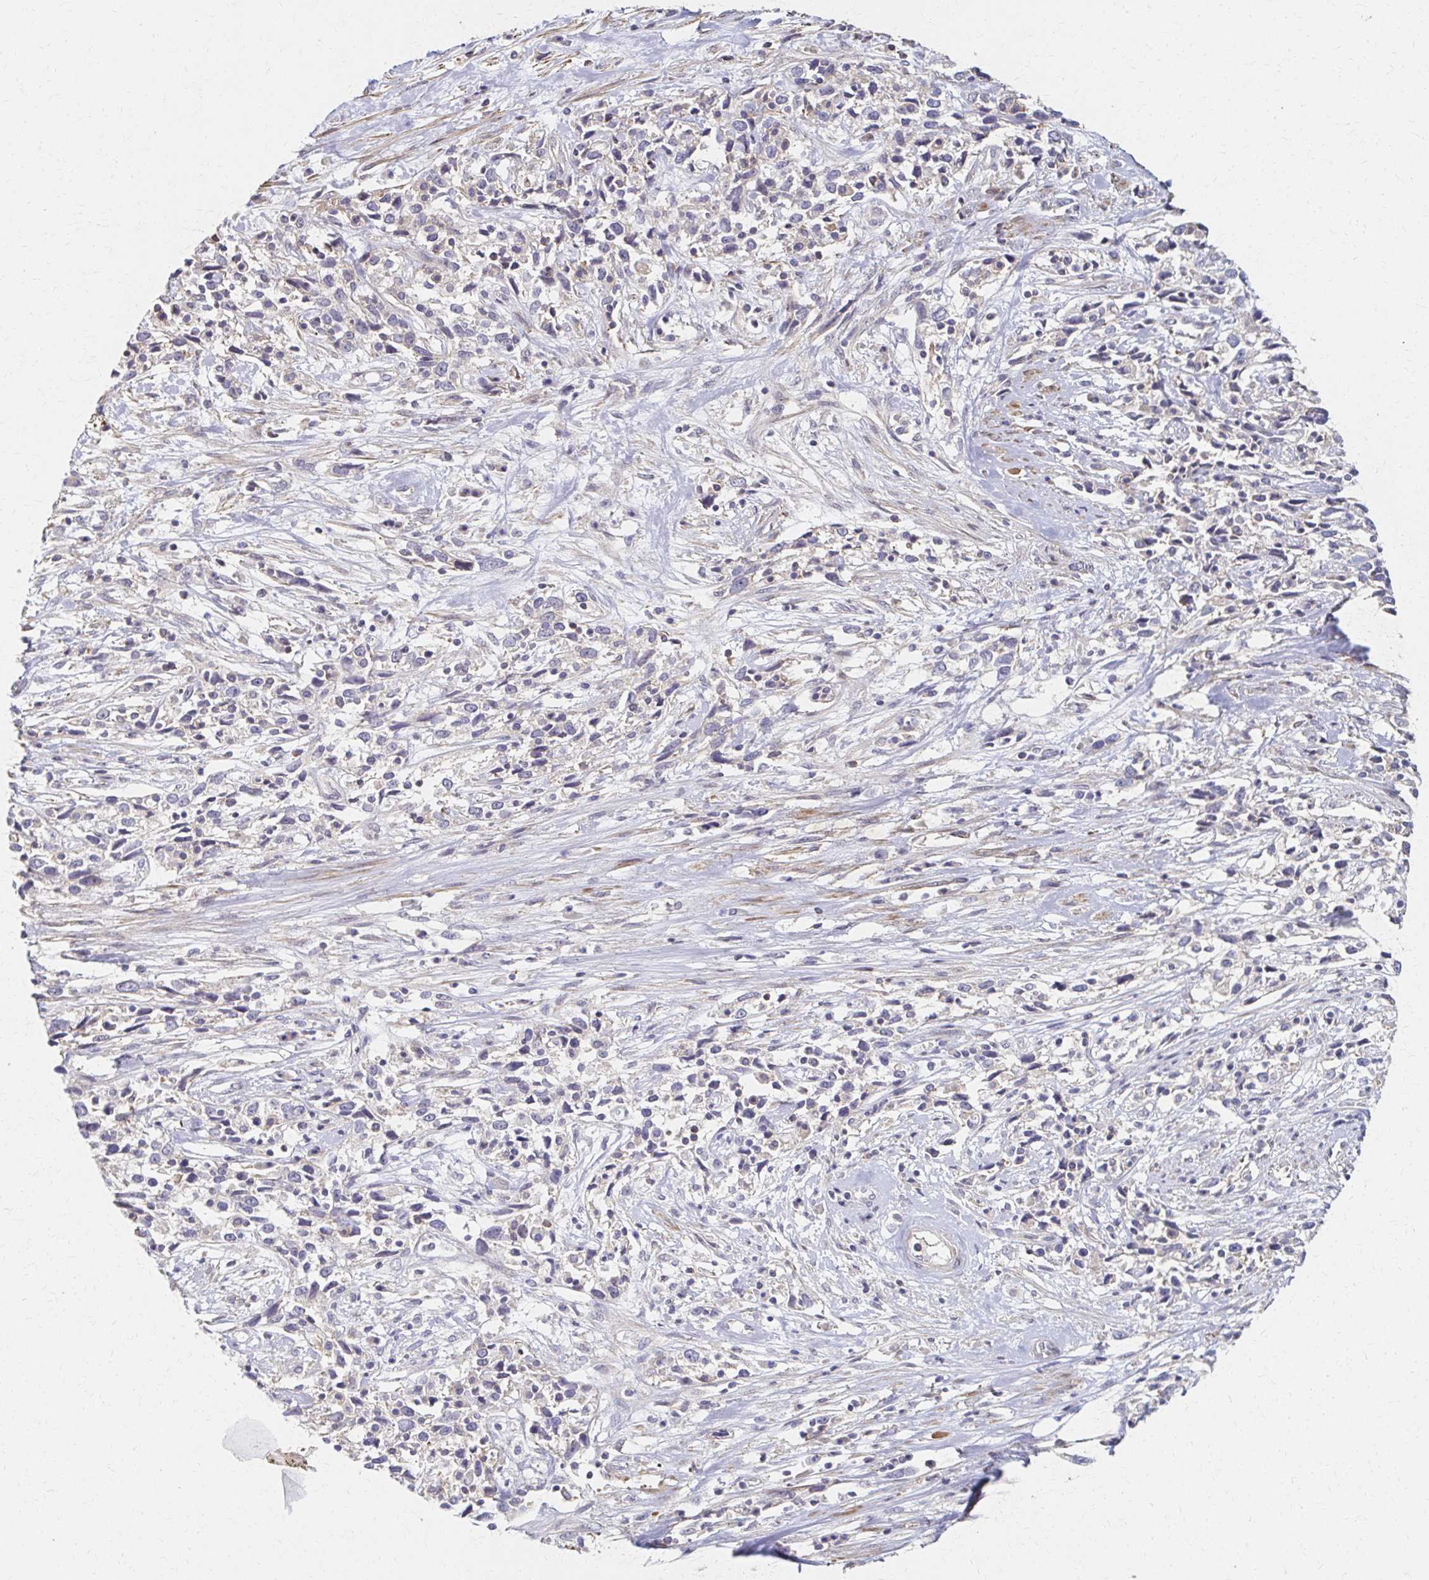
{"staining": {"intensity": "negative", "quantity": "none", "location": "none"}, "tissue": "cervical cancer", "cell_type": "Tumor cells", "image_type": "cancer", "snomed": [{"axis": "morphology", "description": "Adenocarcinoma, NOS"}, {"axis": "topography", "description": "Cervix"}], "caption": "Immunohistochemistry (IHC) of human cervical adenocarcinoma demonstrates no expression in tumor cells.", "gene": "EOLA2", "patient": {"sex": "female", "age": 40}}